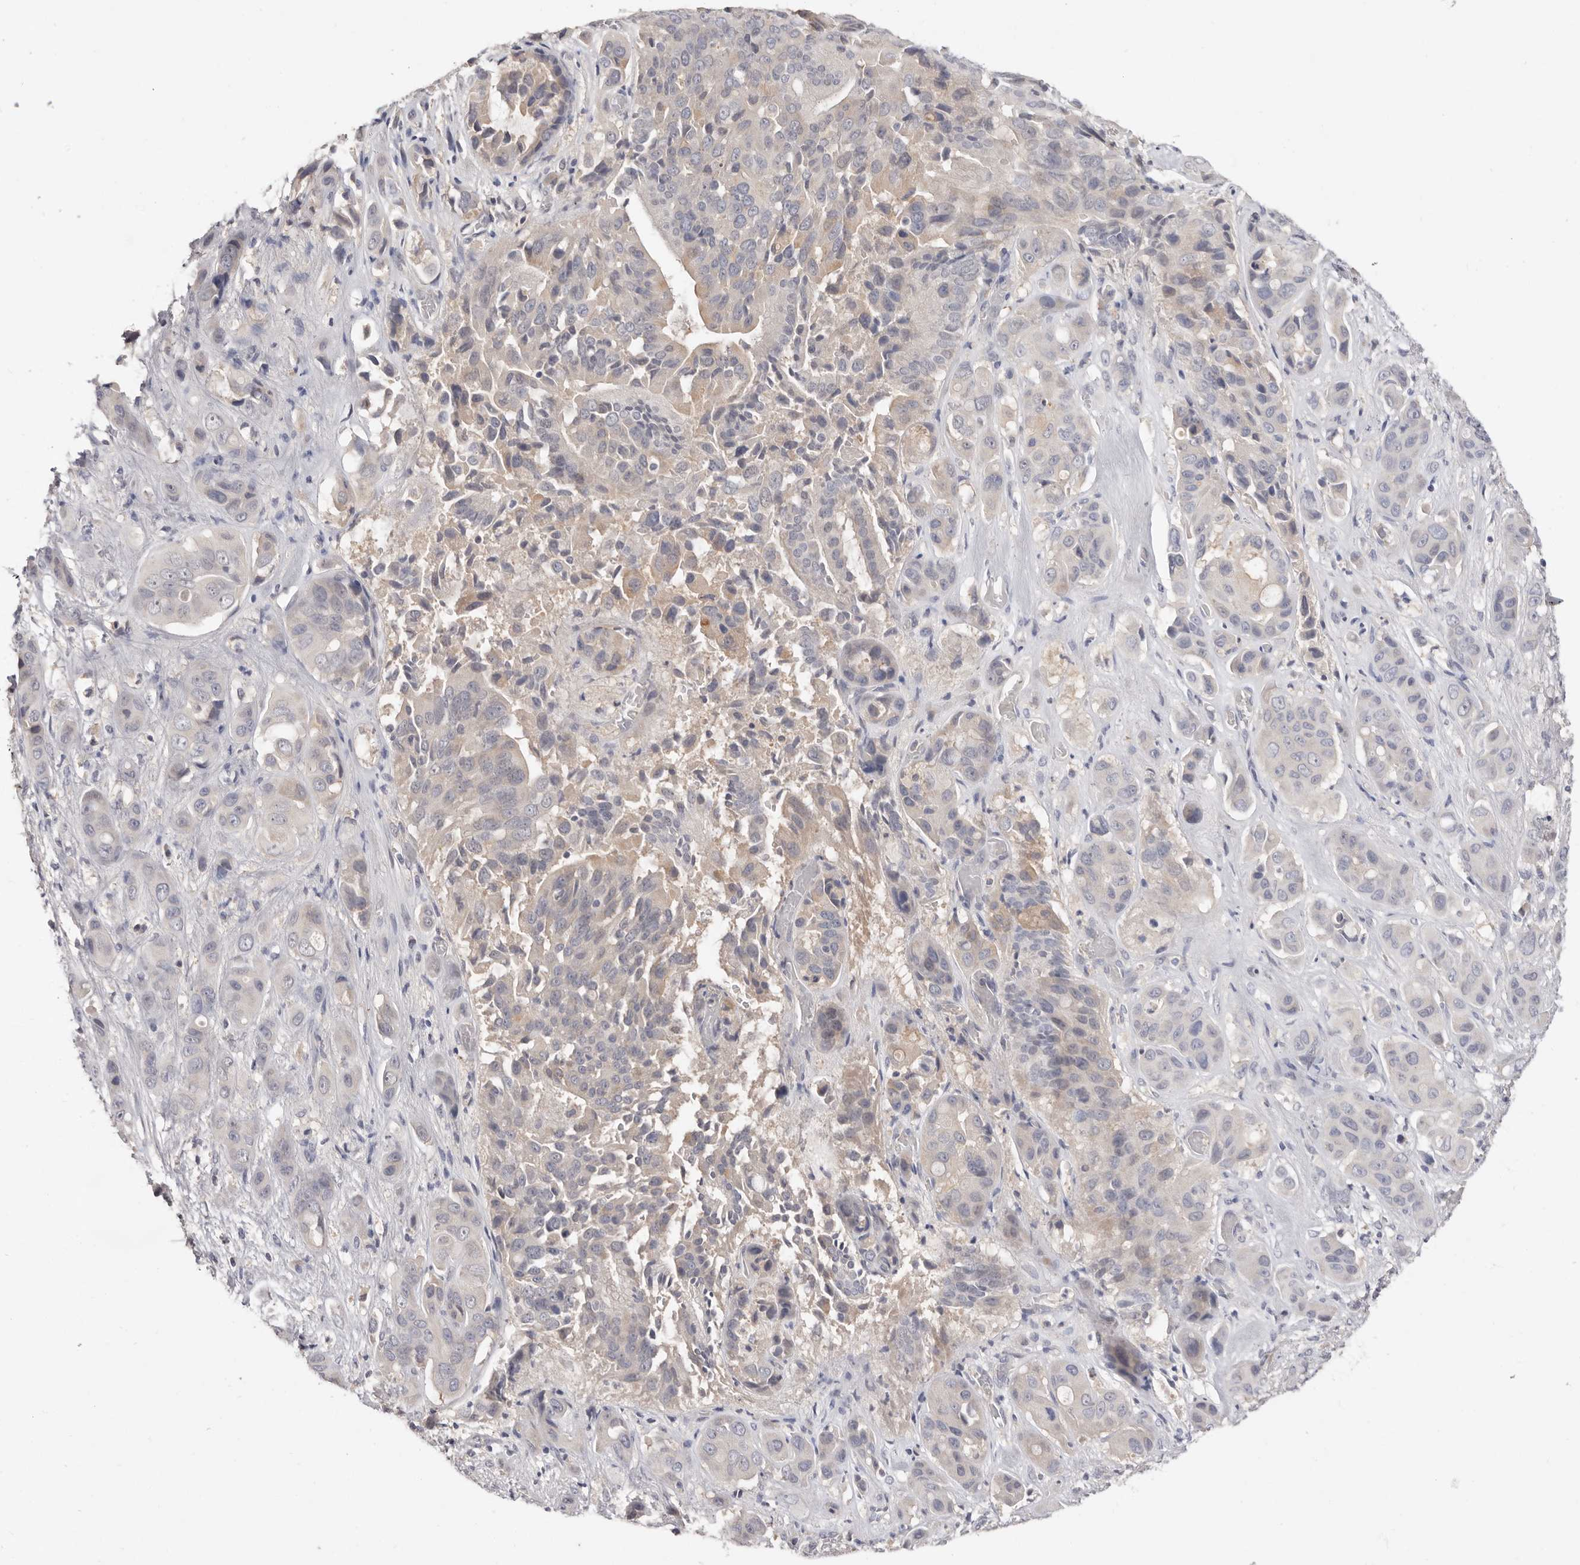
{"staining": {"intensity": "weak", "quantity": "<25%", "location": "cytoplasmic/membranous"}, "tissue": "liver cancer", "cell_type": "Tumor cells", "image_type": "cancer", "snomed": [{"axis": "morphology", "description": "Cholangiocarcinoma"}, {"axis": "topography", "description": "Liver"}], "caption": "DAB (3,3'-diaminobenzidine) immunohistochemical staining of human liver cholangiocarcinoma shows no significant expression in tumor cells.", "gene": "DOP1A", "patient": {"sex": "female", "age": 52}}